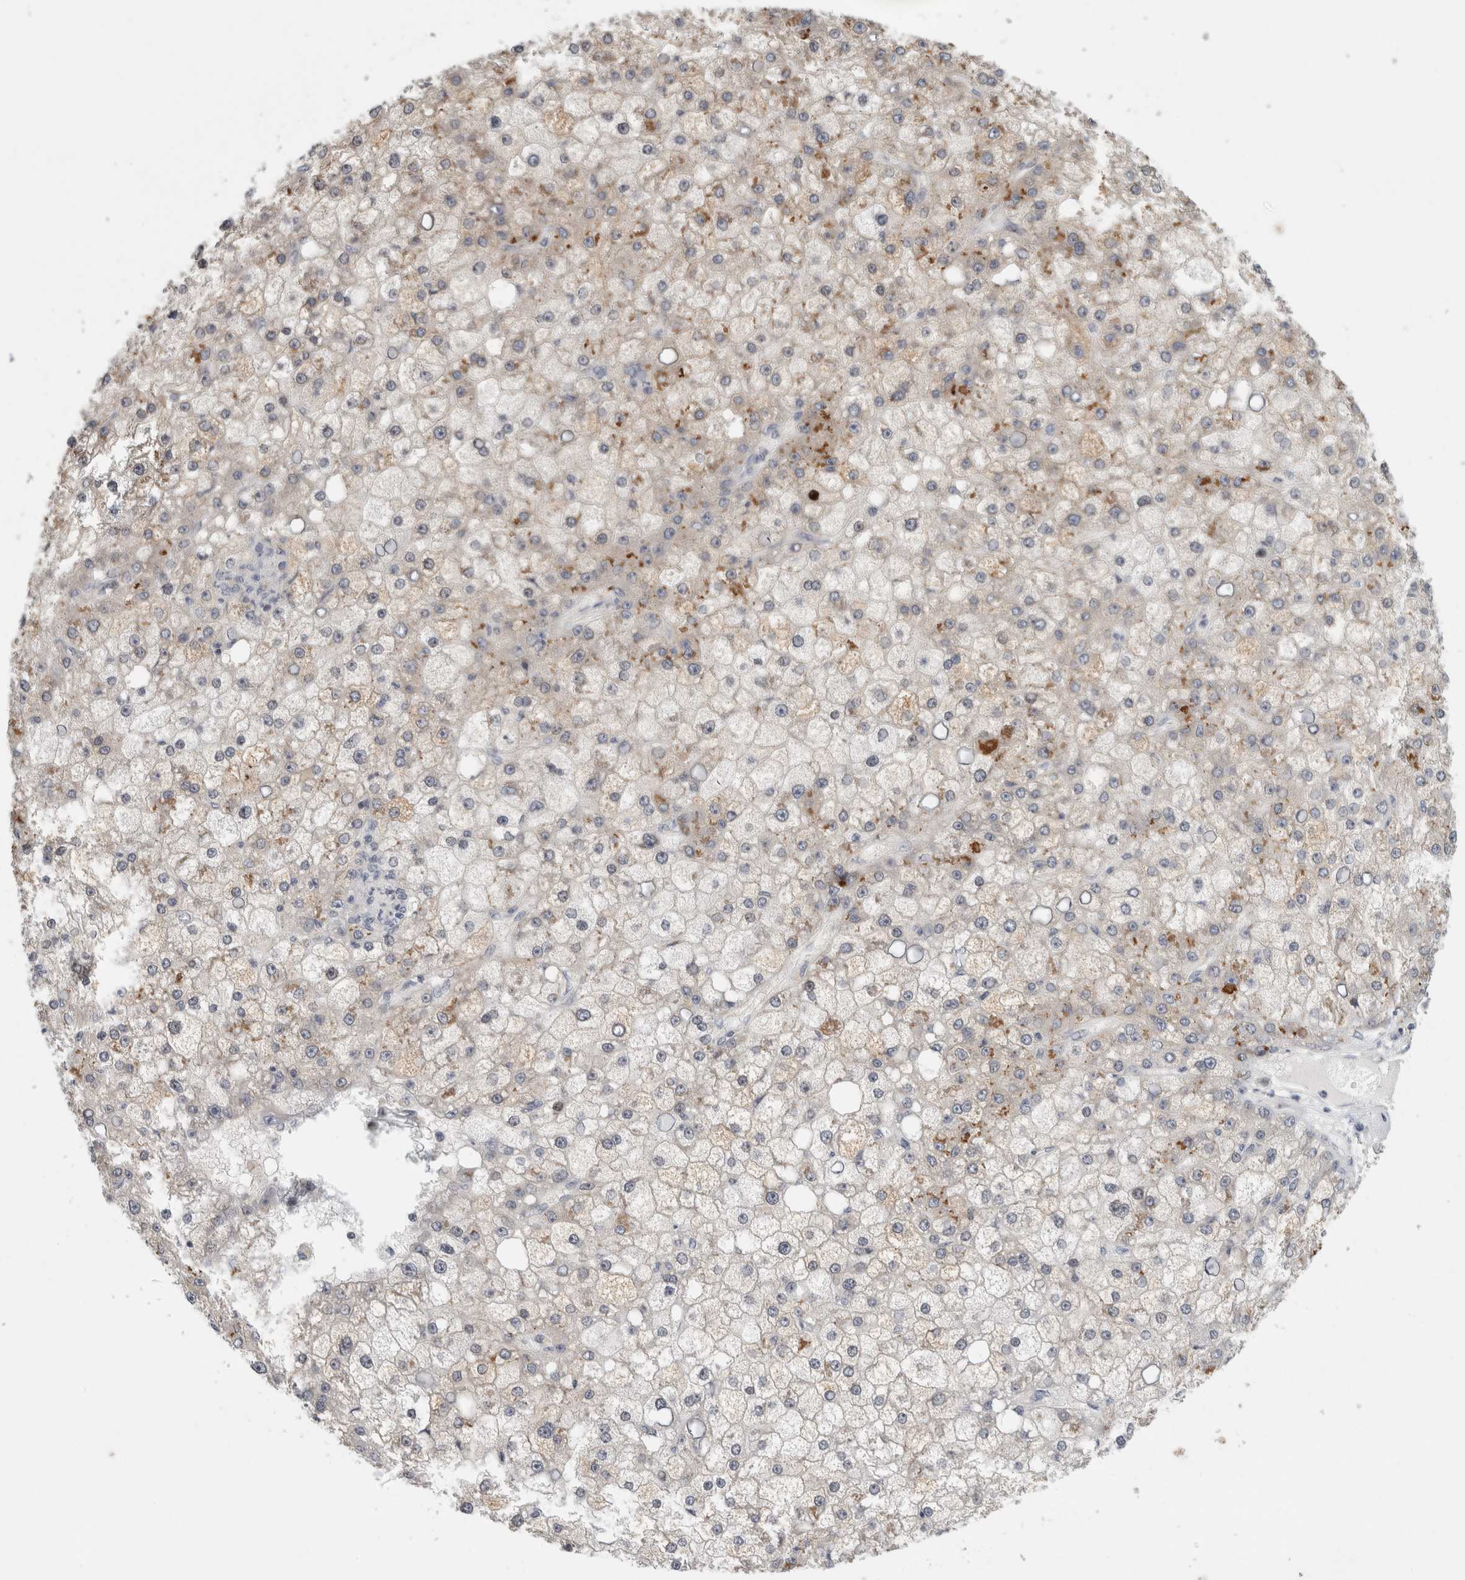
{"staining": {"intensity": "weak", "quantity": "<25%", "location": "cytoplasmic/membranous"}, "tissue": "liver cancer", "cell_type": "Tumor cells", "image_type": "cancer", "snomed": [{"axis": "morphology", "description": "Carcinoma, Hepatocellular, NOS"}, {"axis": "topography", "description": "Liver"}], "caption": "Photomicrograph shows no significant protein staining in tumor cells of liver cancer.", "gene": "UTP25", "patient": {"sex": "male", "age": 67}}